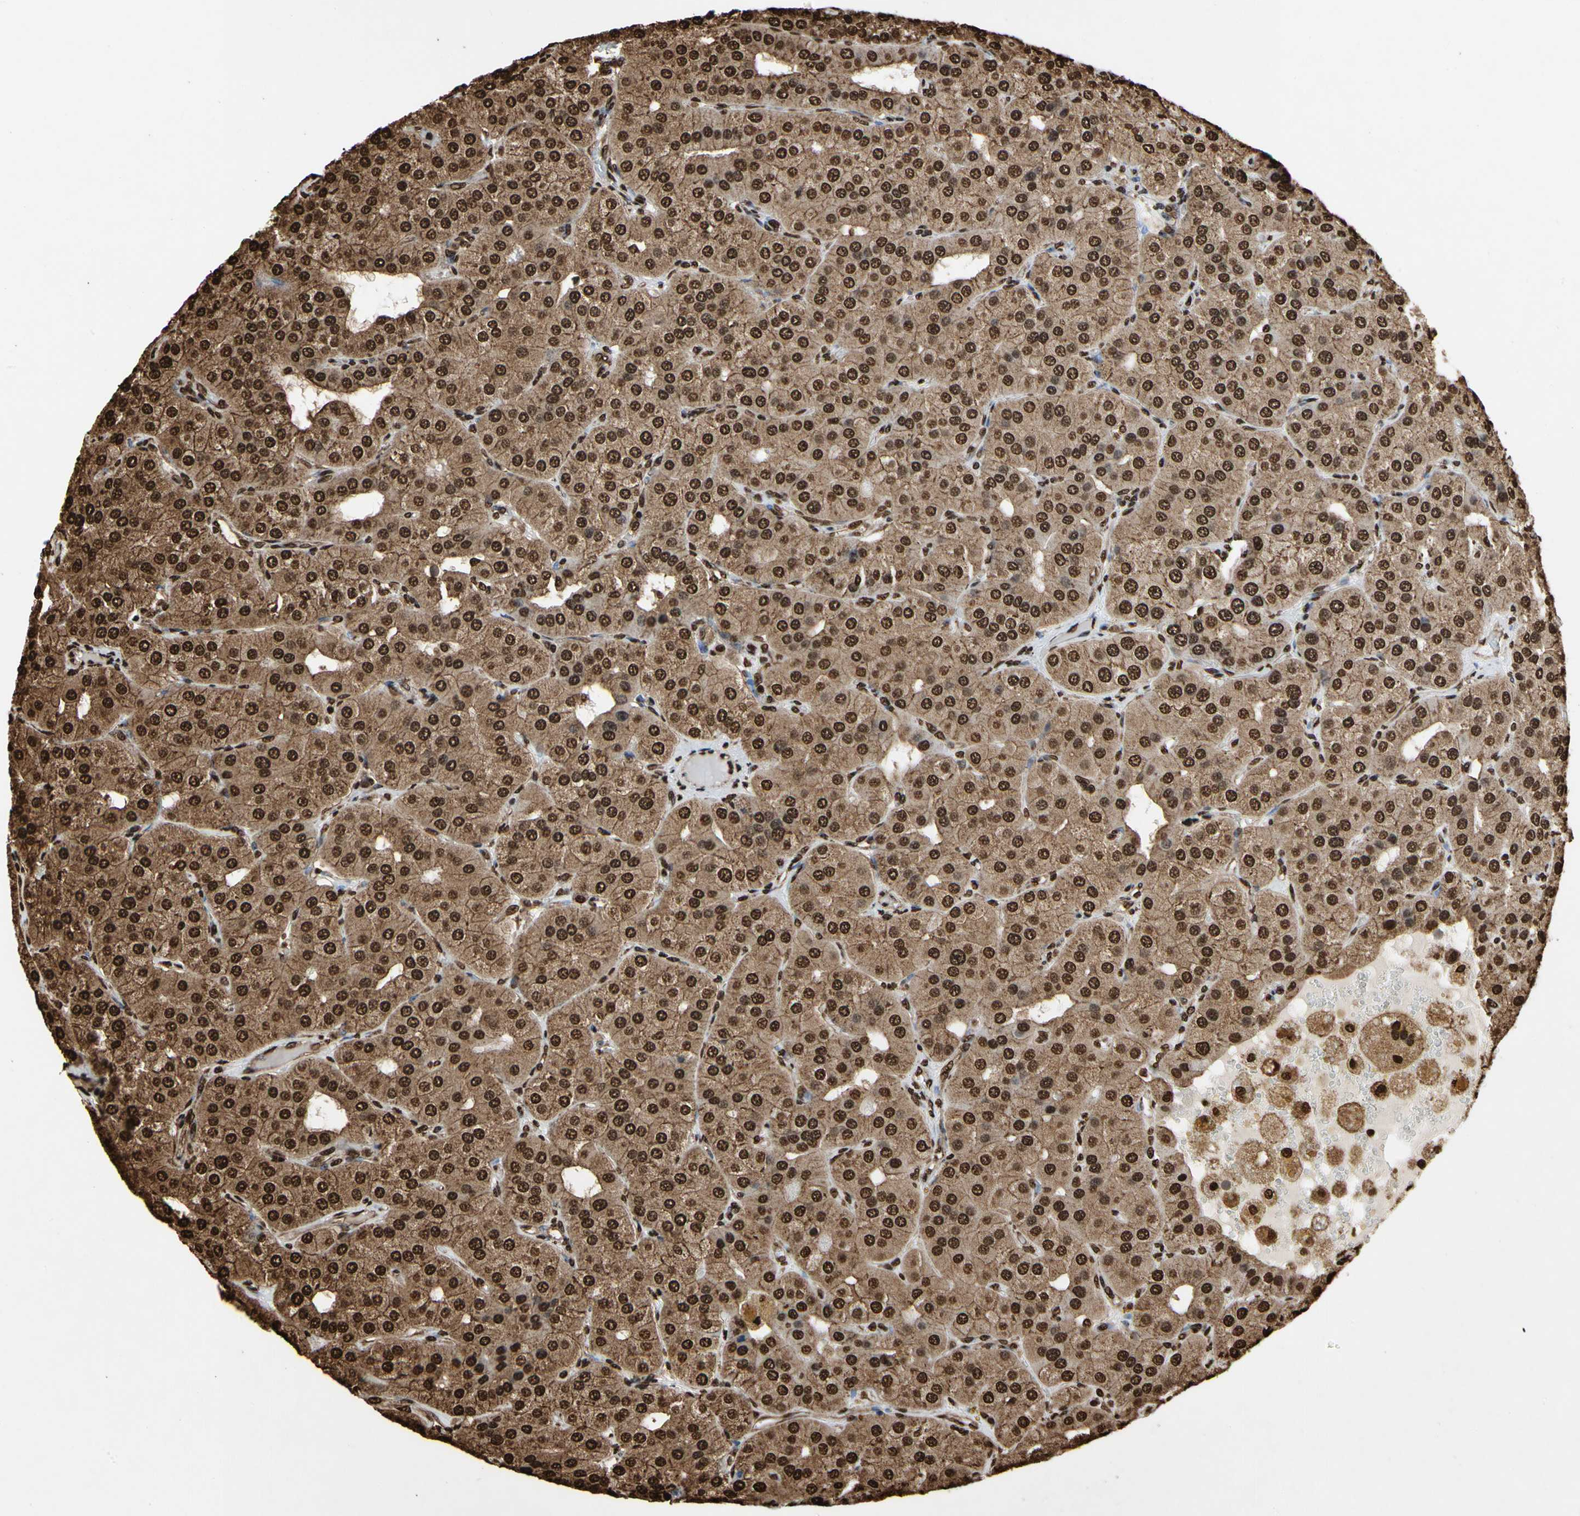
{"staining": {"intensity": "strong", "quantity": ">75%", "location": "cytoplasmic/membranous,nuclear"}, "tissue": "parathyroid gland", "cell_type": "Glandular cells", "image_type": "normal", "snomed": [{"axis": "morphology", "description": "Normal tissue, NOS"}, {"axis": "morphology", "description": "Adenoma, NOS"}, {"axis": "topography", "description": "Parathyroid gland"}], "caption": "Protein analysis of unremarkable parathyroid gland displays strong cytoplasmic/membranous,nuclear staining in about >75% of glandular cells.", "gene": "HNRNPK", "patient": {"sex": "female", "age": 86}}